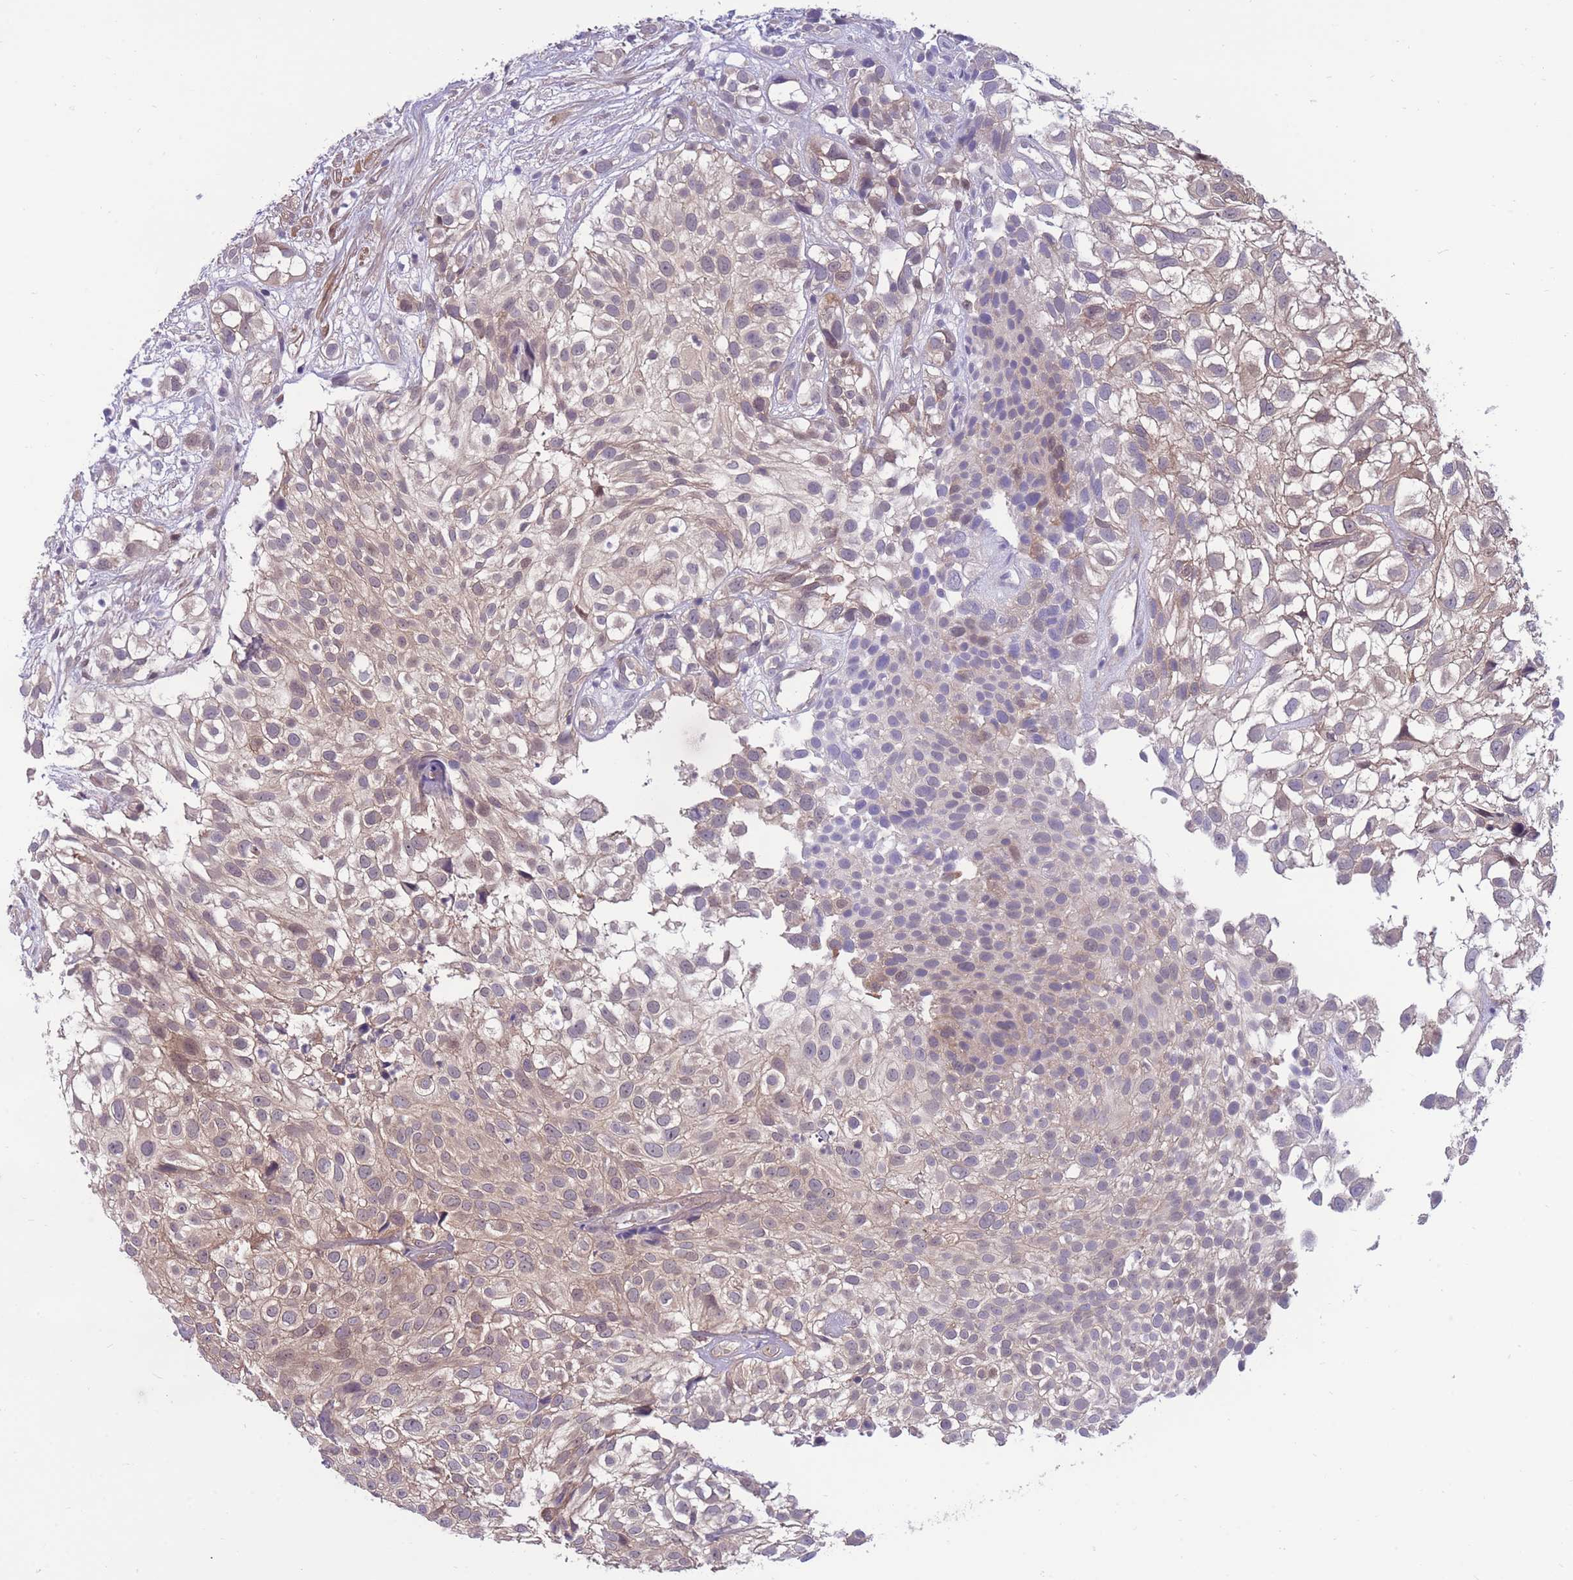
{"staining": {"intensity": "weak", "quantity": ">75%", "location": "cytoplasmic/membranous"}, "tissue": "urothelial cancer", "cell_type": "Tumor cells", "image_type": "cancer", "snomed": [{"axis": "morphology", "description": "Urothelial carcinoma, High grade"}, {"axis": "topography", "description": "Urinary bladder"}], "caption": "Protein analysis of urothelial carcinoma (high-grade) tissue exhibits weak cytoplasmic/membranous positivity in approximately >75% of tumor cells.", "gene": "UBE2N", "patient": {"sex": "male", "age": 56}}